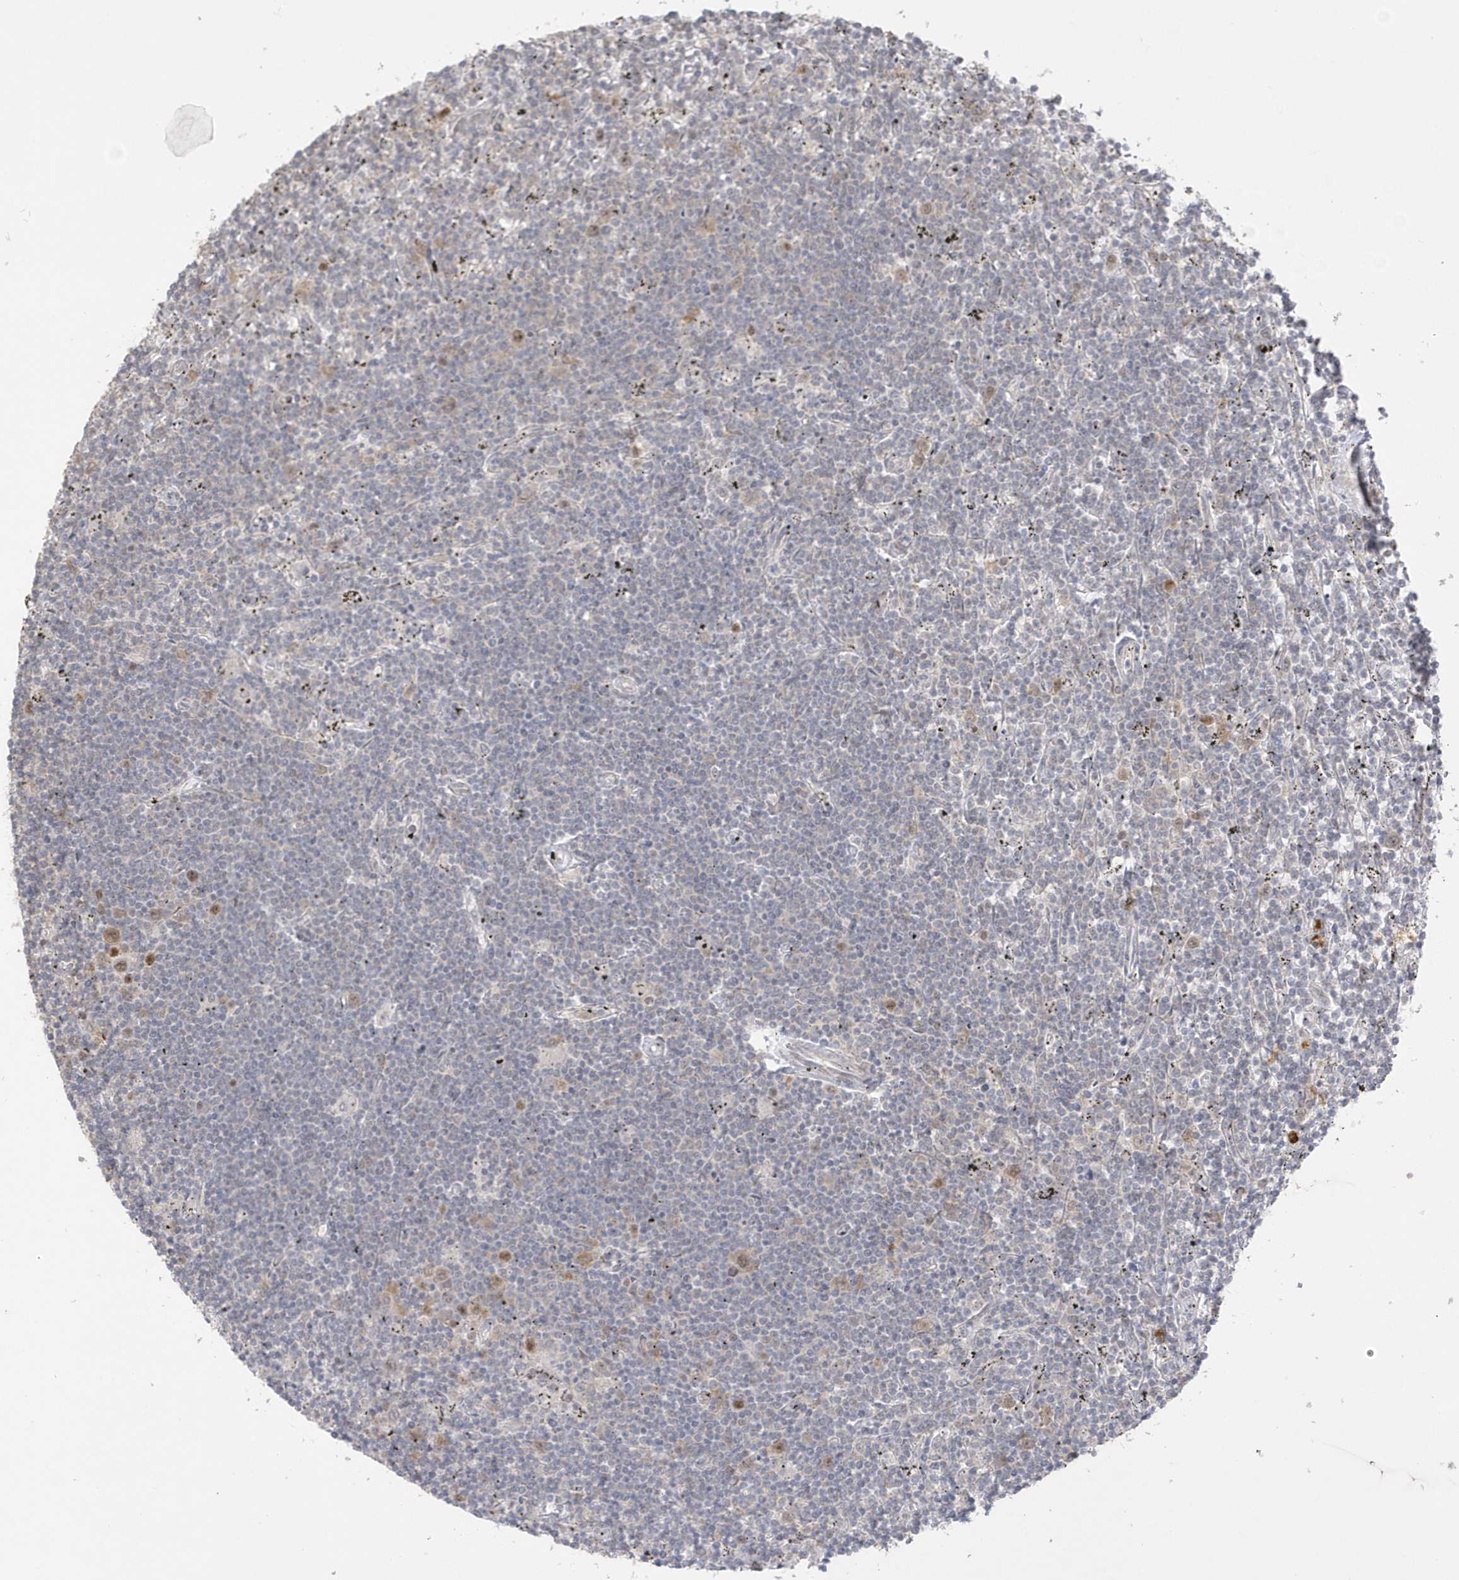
{"staining": {"intensity": "negative", "quantity": "none", "location": "none"}, "tissue": "lymphoma", "cell_type": "Tumor cells", "image_type": "cancer", "snomed": [{"axis": "morphology", "description": "Malignant lymphoma, non-Hodgkin's type, Low grade"}, {"axis": "topography", "description": "Spleen"}], "caption": "Tumor cells show no significant expression in malignant lymphoma, non-Hodgkin's type (low-grade).", "gene": "NAF1", "patient": {"sex": "male", "age": 76}}